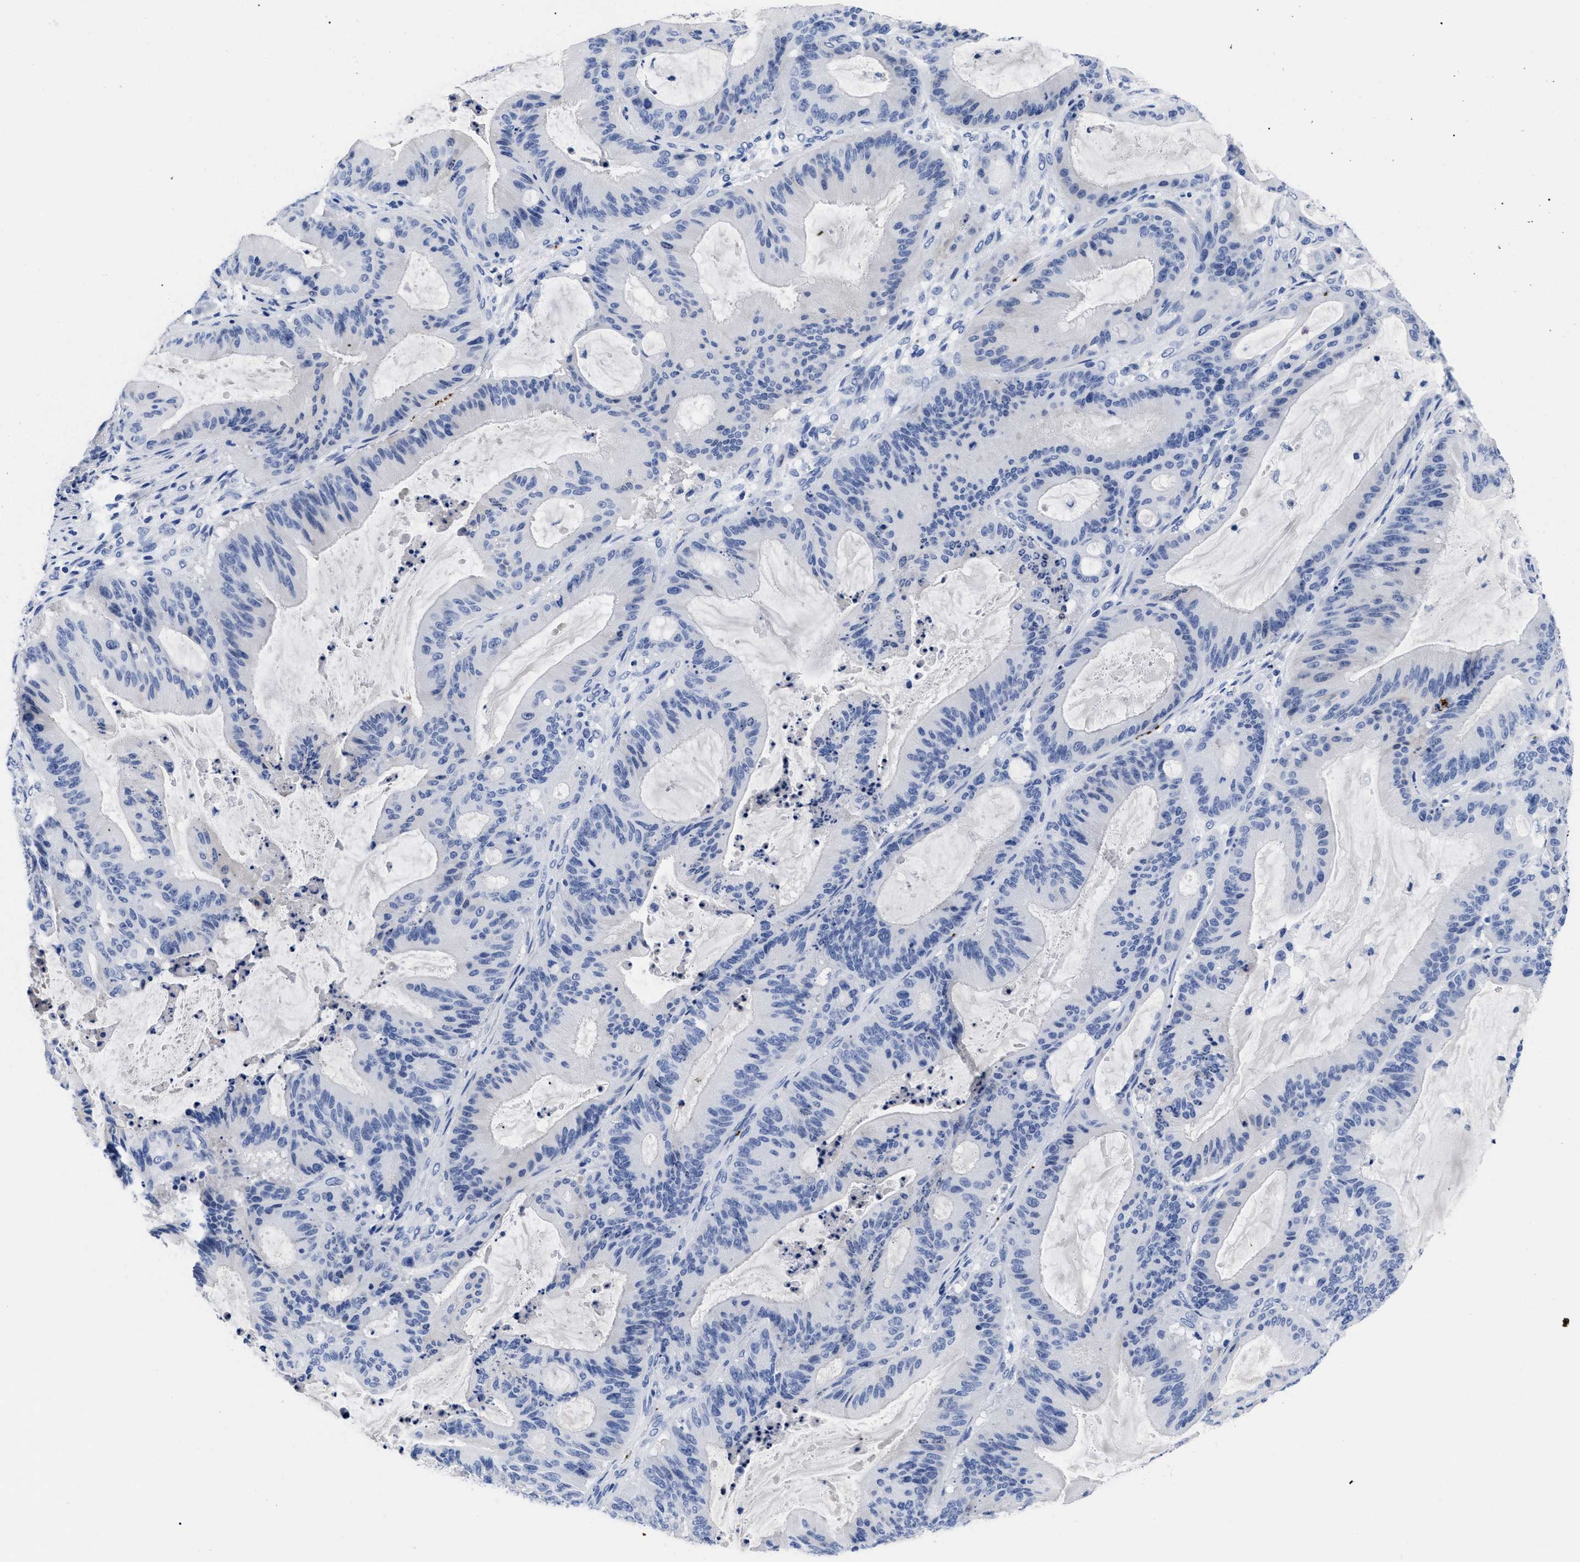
{"staining": {"intensity": "negative", "quantity": "none", "location": "none"}, "tissue": "liver cancer", "cell_type": "Tumor cells", "image_type": "cancer", "snomed": [{"axis": "morphology", "description": "Normal tissue, NOS"}, {"axis": "morphology", "description": "Cholangiocarcinoma"}, {"axis": "topography", "description": "Liver"}, {"axis": "topography", "description": "Peripheral nerve tissue"}], "caption": "A histopathology image of human liver cancer is negative for staining in tumor cells.", "gene": "TREML1", "patient": {"sex": "female", "age": 73}}